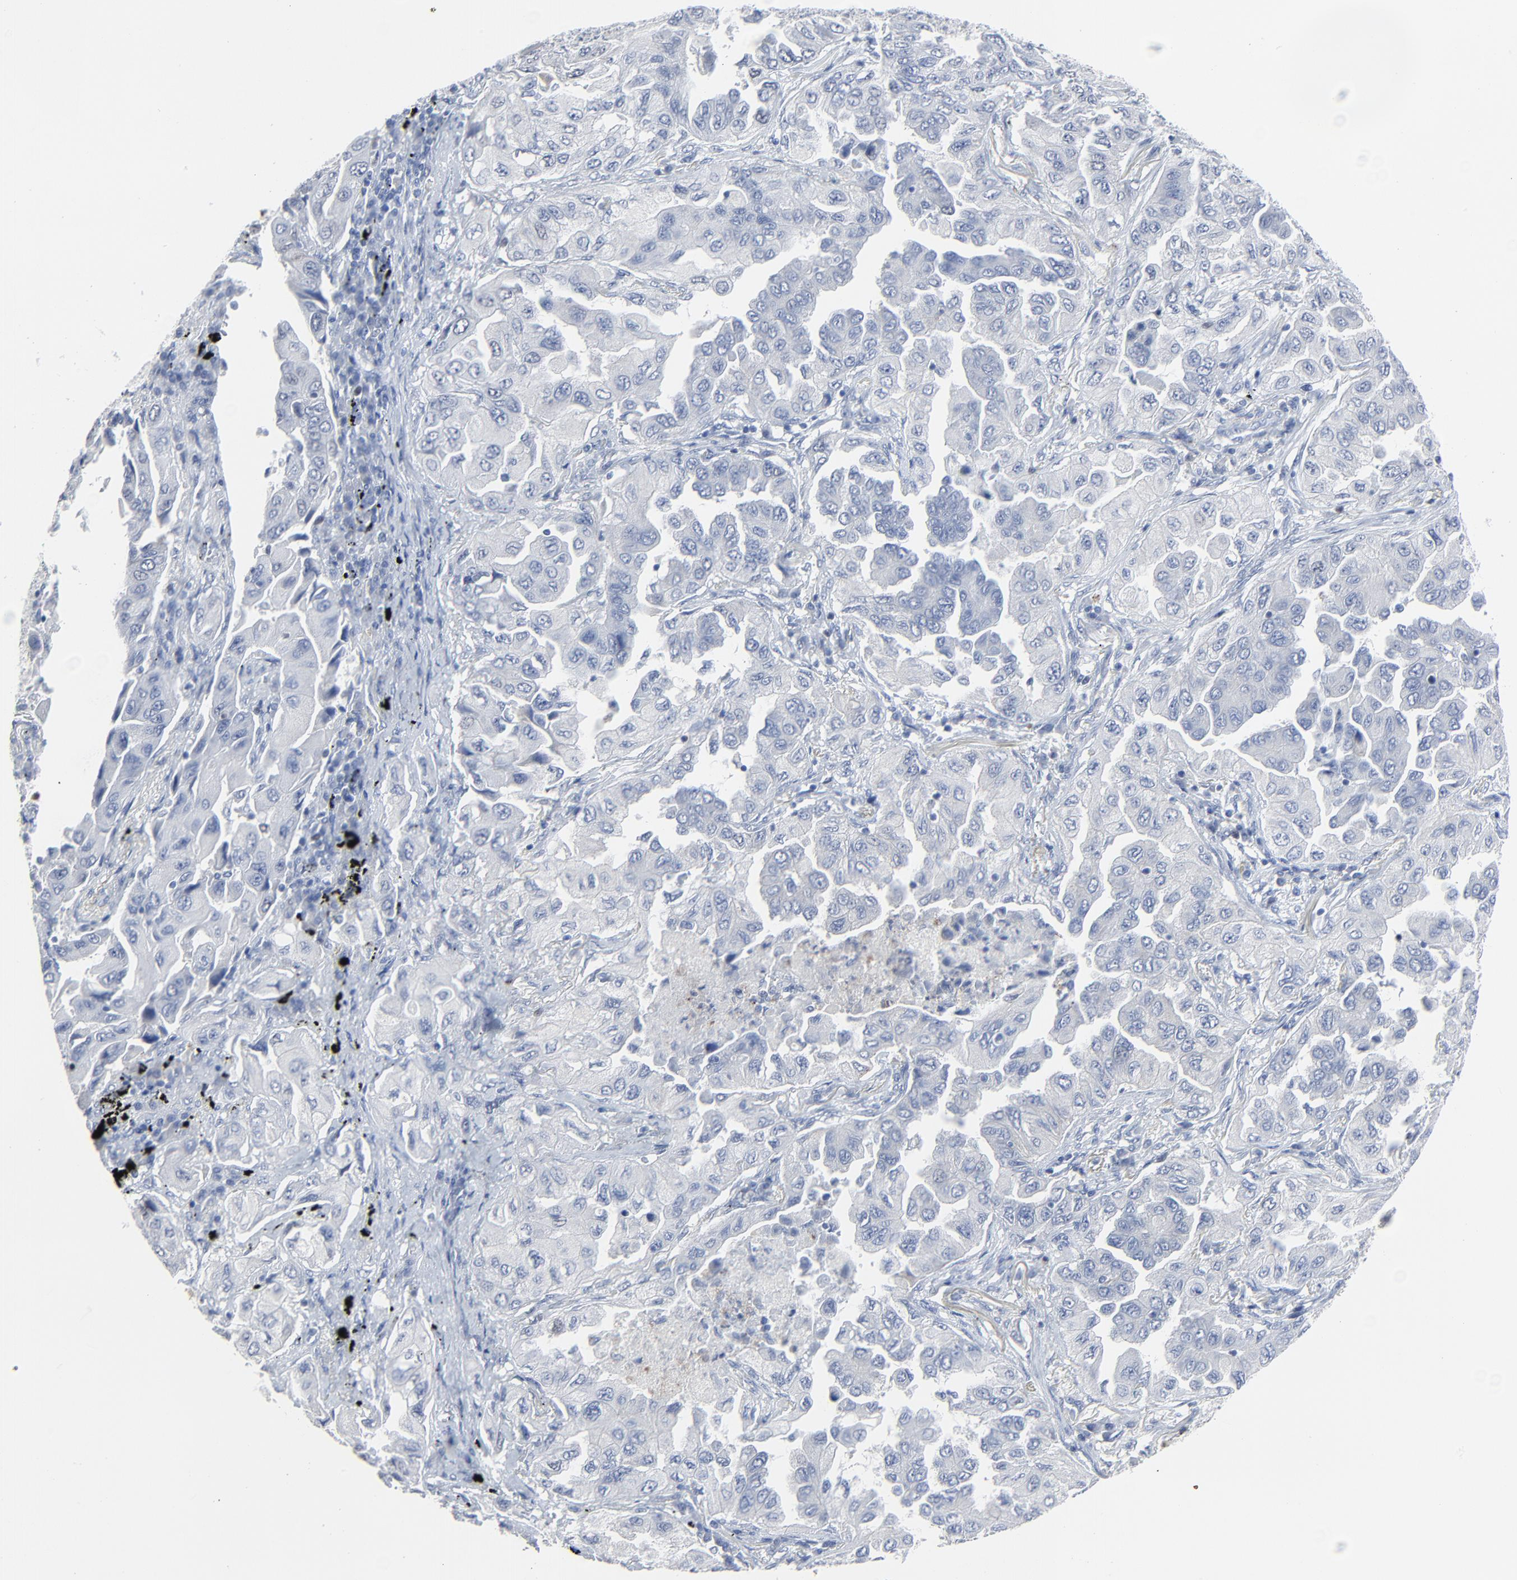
{"staining": {"intensity": "negative", "quantity": "none", "location": "none"}, "tissue": "lung cancer", "cell_type": "Tumor cells", "image_type": "cancer", "snomed": [{"axis": "morphology", "description": "Adenocarcinoma, NOS"}, {"axis": "topography", "description": "Lung"}], "caption": "A photomicrograph of lung adenocarcinoma stained for a protein shows no brown staining in tumor cells.", "gene": "BIRC3", "patient": {"sex": "female", "age": 65}}